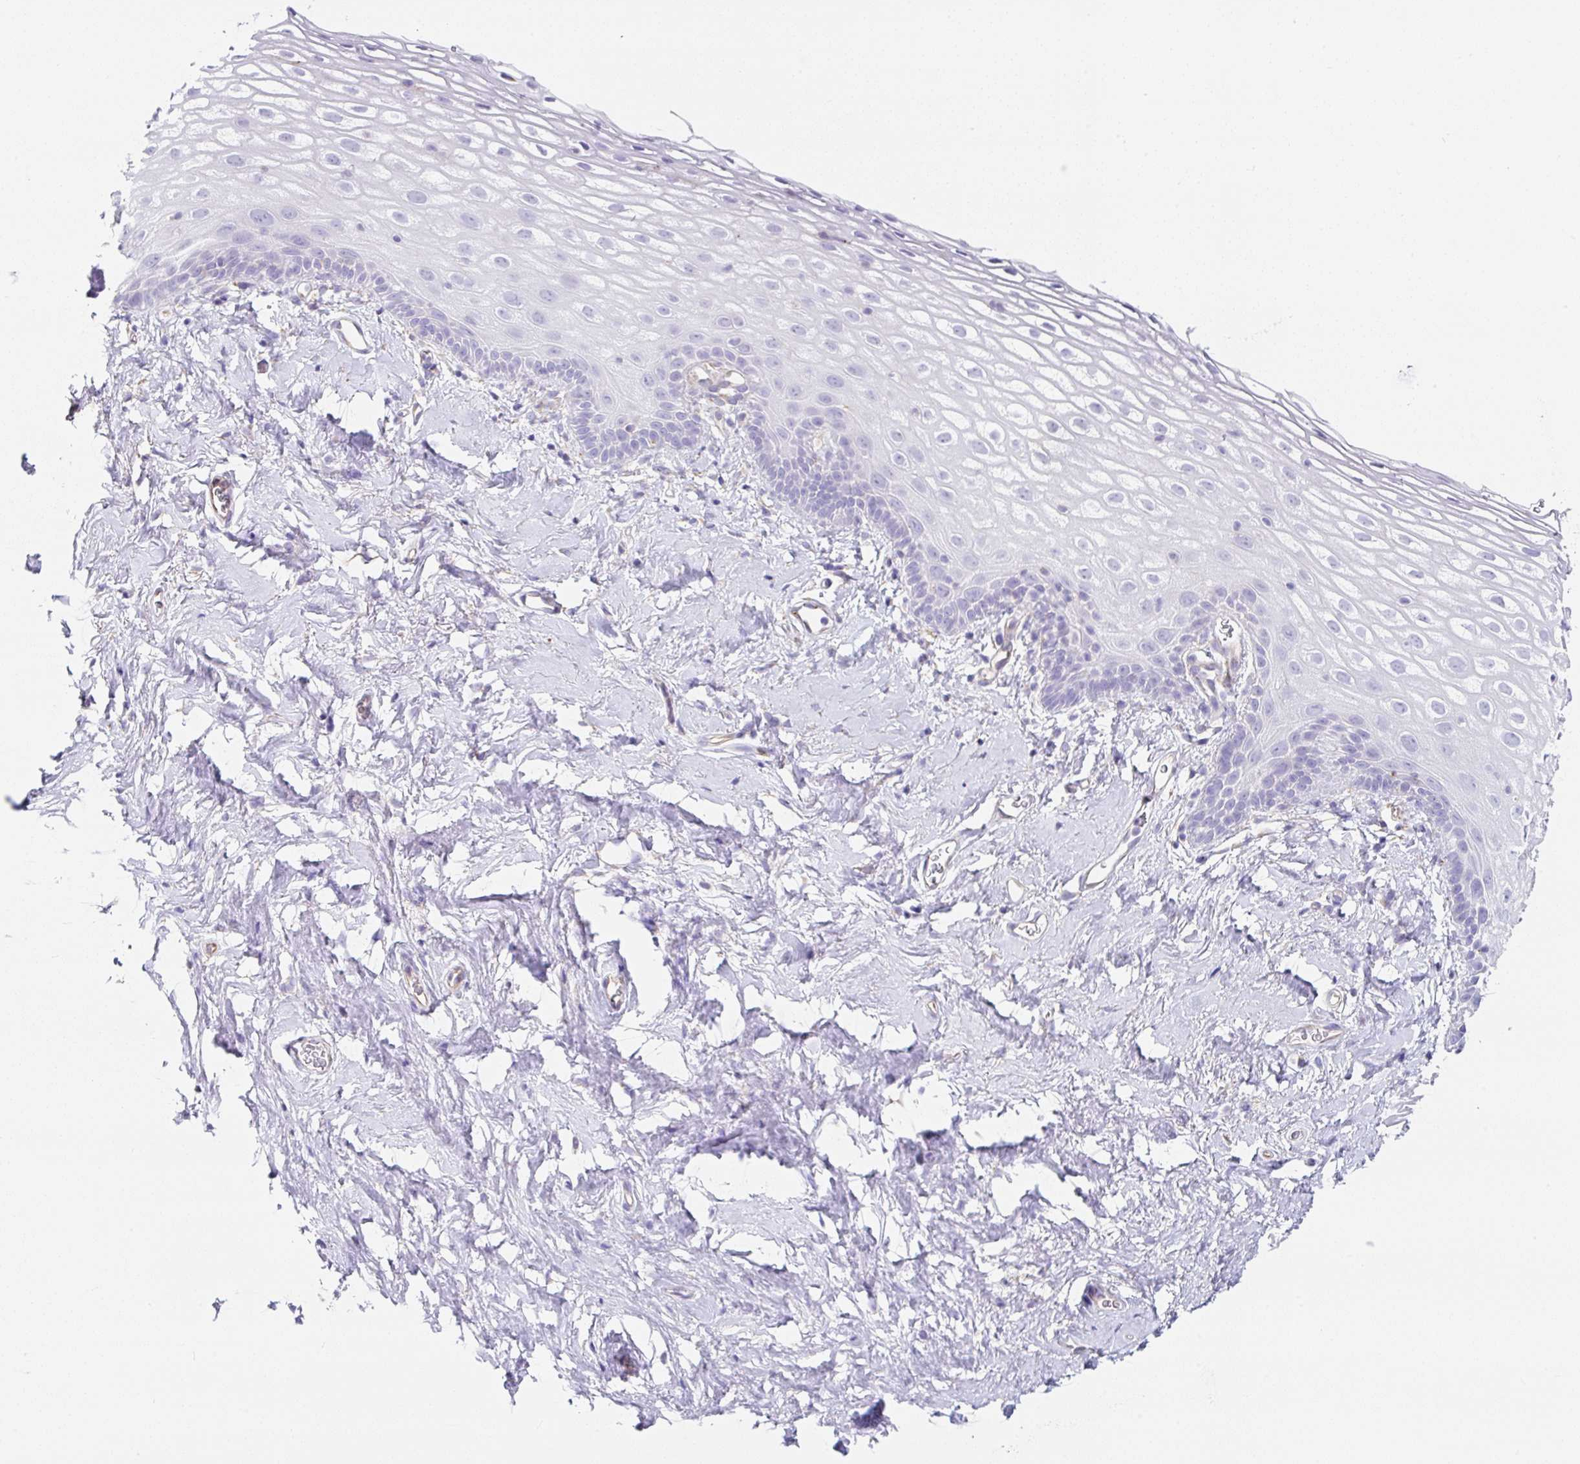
{"staining": {"intensity": "weak", "quantity": "<25%", "location": "cytoplasmic/membranous"}, "tissue": "vagina", "cell_type": "Squamous epithelial cells", "image_type": "normal", "snomed": [{"axis": "morphology", "description": "Normal tissue, NOS"}, {"axis": "morphology", "description": "Adenocarcinoma, NOS"}, {"axis": "topography", "description": "Rectum"}, {"axis": "topography", "description": "Vagina"}, {"axis": "topography", "description": "Peripheral nerve tissue"}], "caption": "There is no significant staining in squamous epithelial cells of vagina.", "gene": "DKK4", "patient": {"sex": "female", "age": 71}}